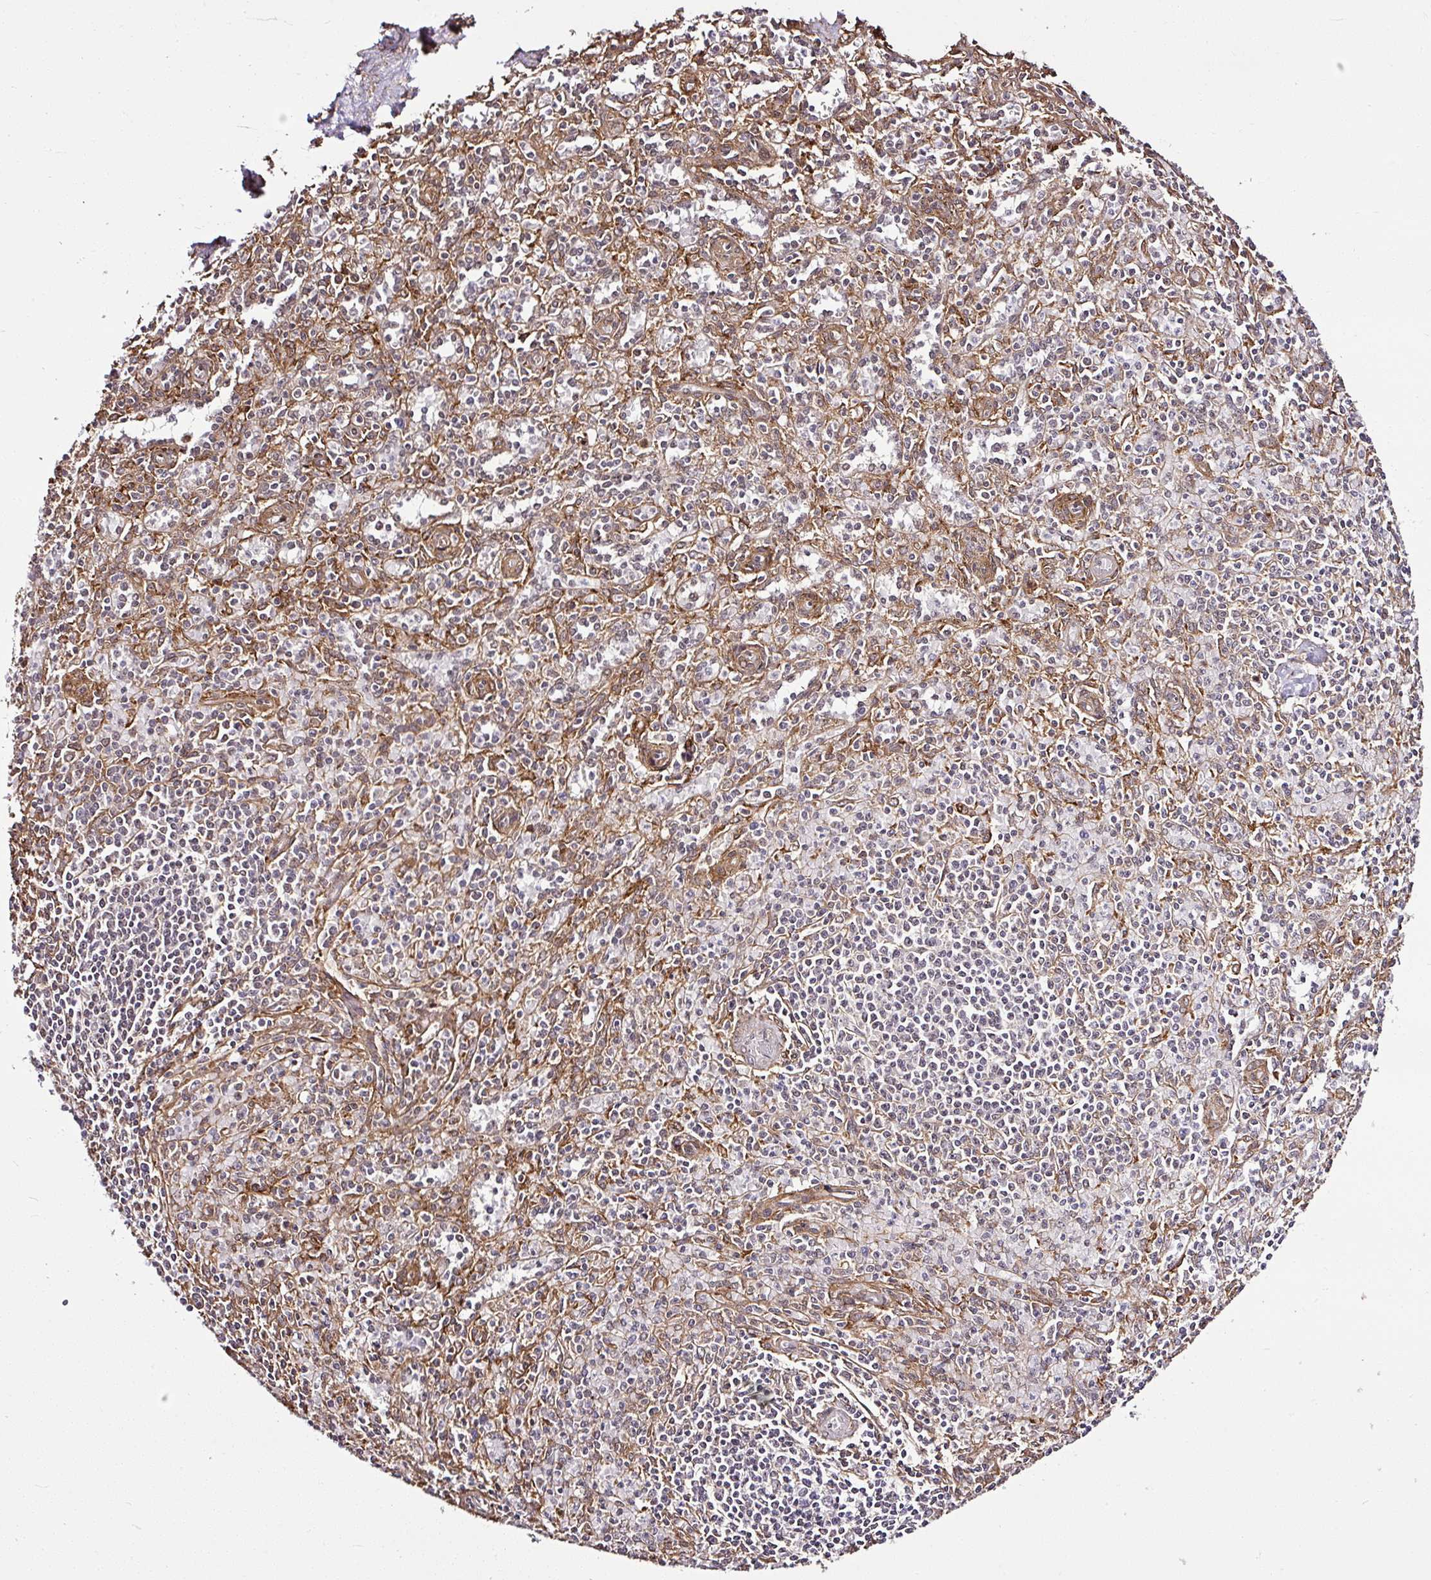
{"staining": {"intensity": "negative", "quantity": "none", "location": "none"}, "tissue": "spleen", "cell_type": "Cells in red pulp", "image_type": "normal", "snomed": [{"axis": "morphology", "description": "Normal tissue, NOS"}, {"axis": "topography", "description": "Spleen"}], "caption": "Spleen stained for a protein using IHC reveals no positivity cells in red pulp.", "gene": "FAM153A", "patient": {"sex": "female", "age": 70}}